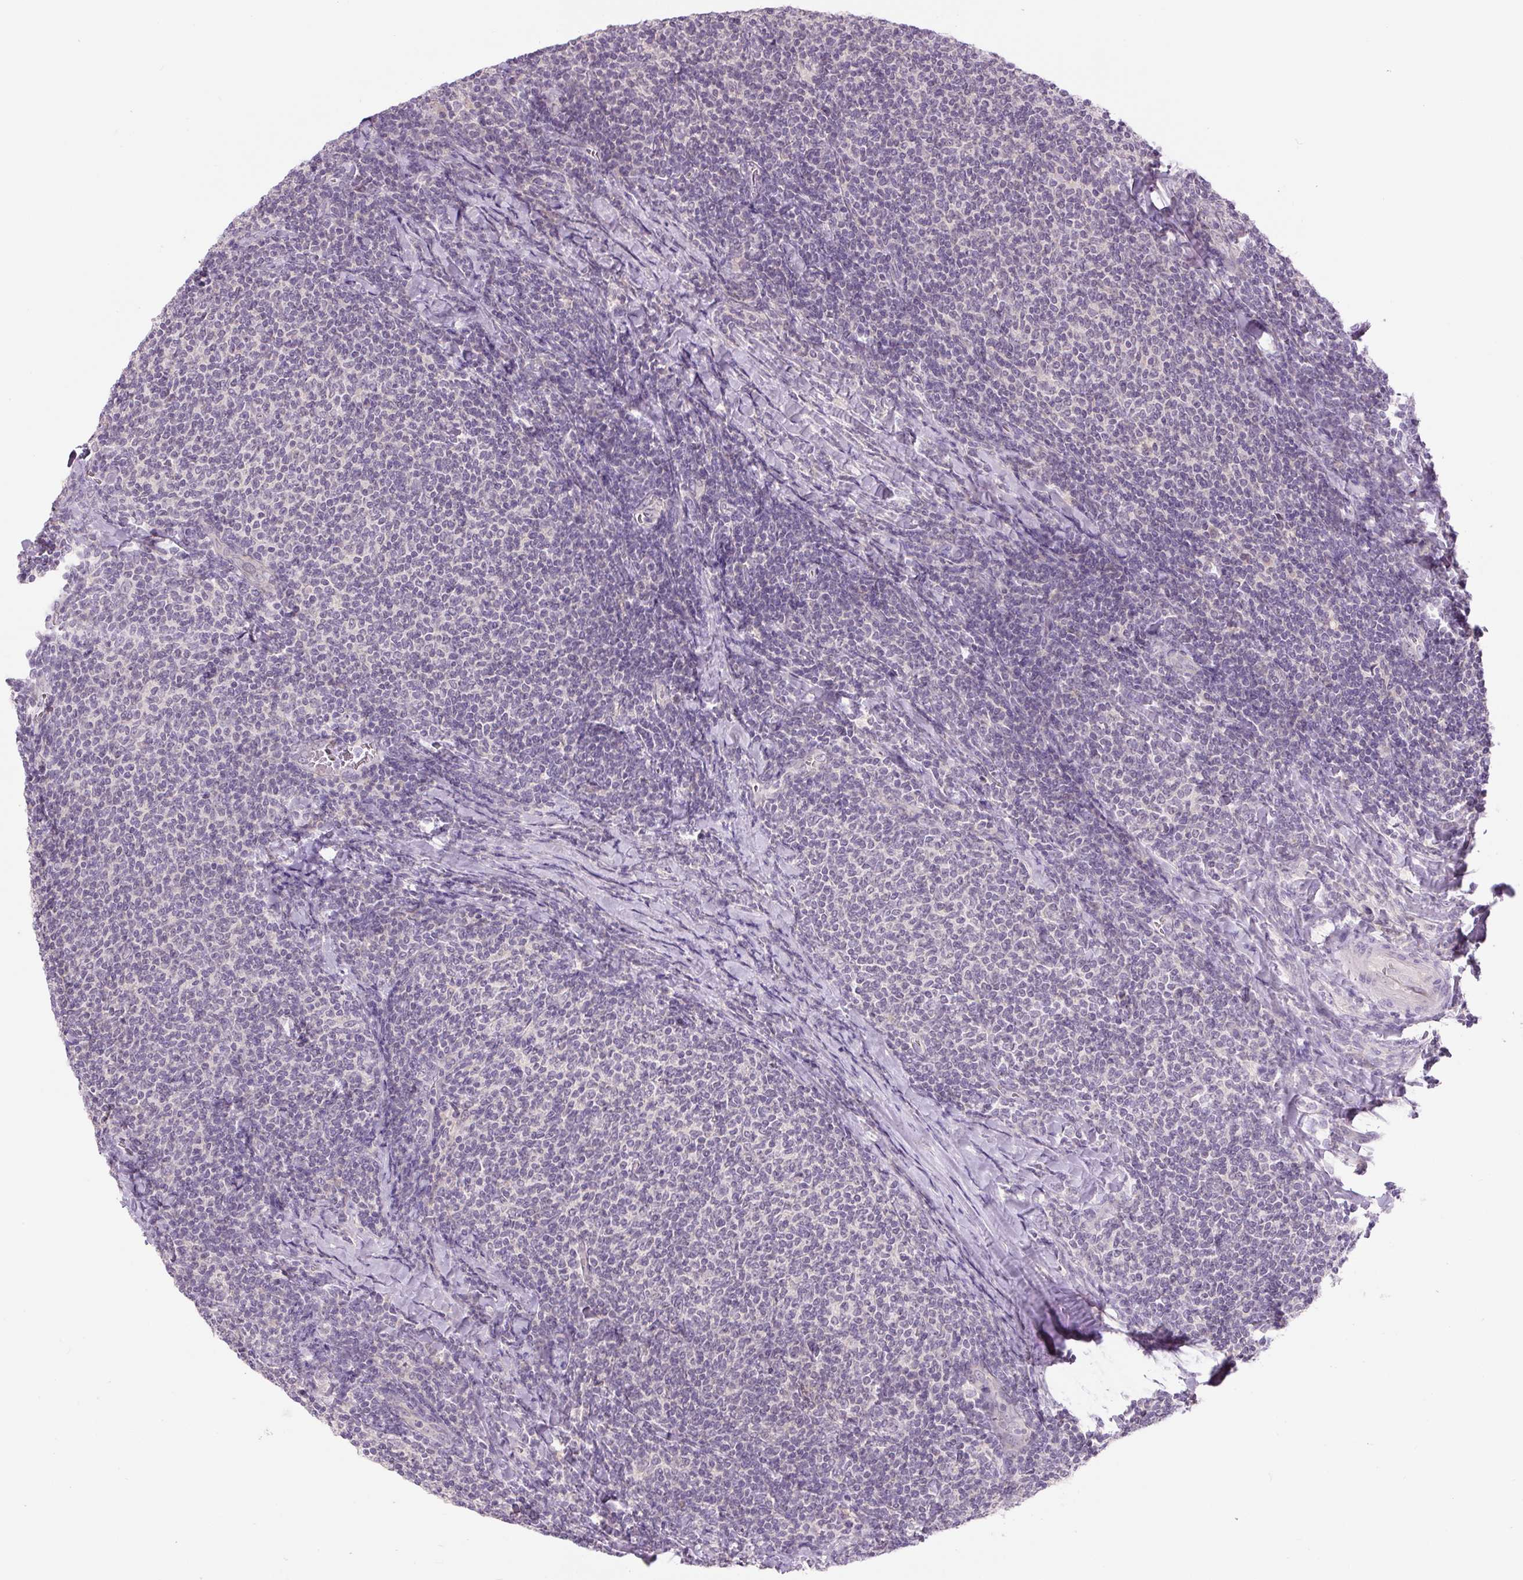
{"staining": {"intensity": "negative", "quantity": "none", "location": "none"}, "tissue": "lymphoma", "cell_type": "Tumor cells", "image_type": "cancer", "snomed": [{"axis": "morphology", "description": "Malignant lymphoma, non-Hodgkin's type, Low grade"}, {"axis": "topography", "description": "Lymph node"}], "caption": "Photomicrograph shows no significant protein staining in tumor cells of lymphoma. (IHC, brightfield microscopy, high magnification).", "gene": "FABP7", "patient": {"sex": "male", "age": 52}}